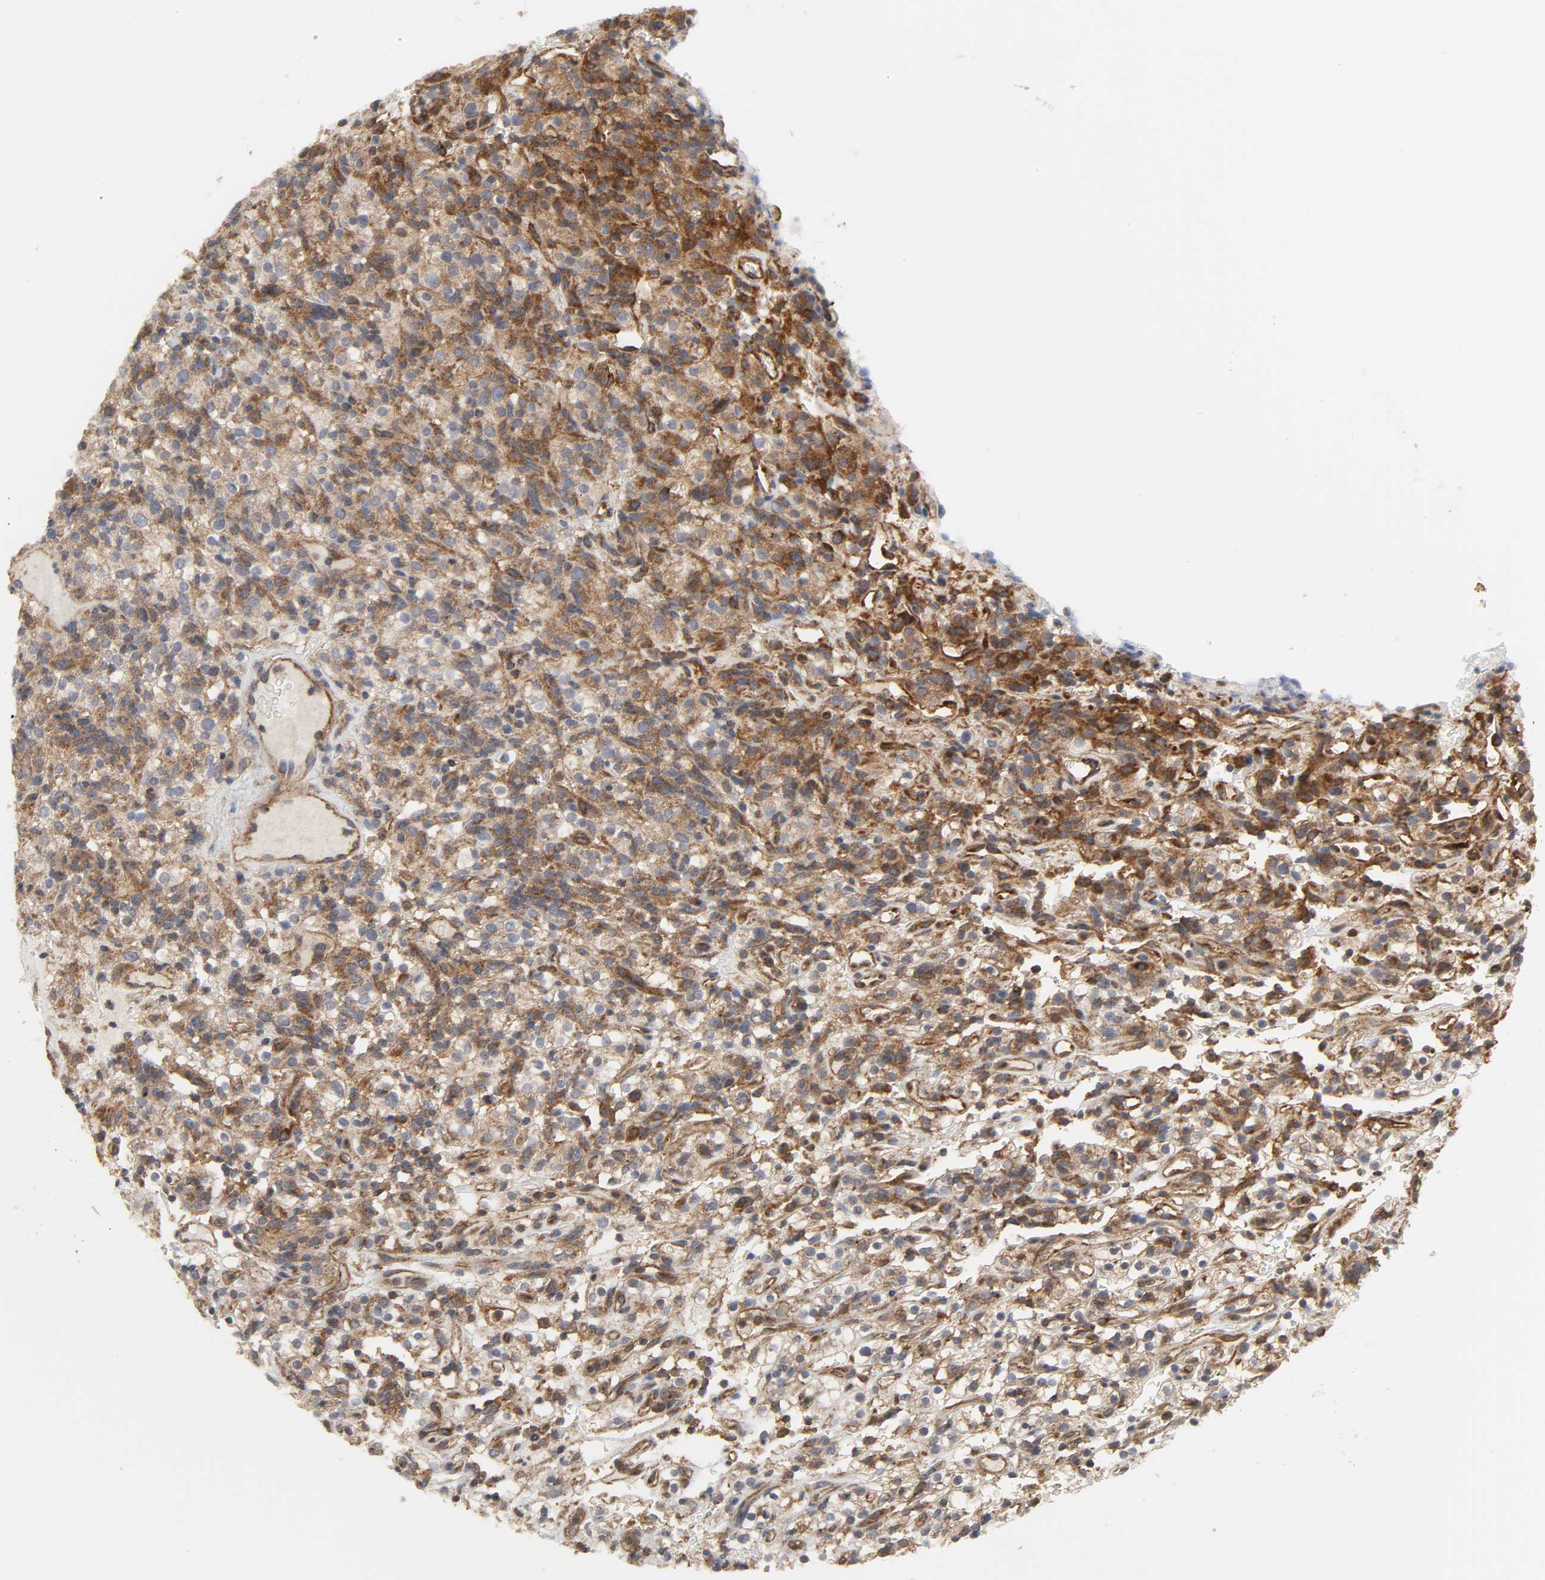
{"staining": {"intensity": "strong", "quantity": ">75%", "location": "cytoplasmic/membranous"}, "tissue": "renal cancer", "cell_type": "Tumor cells", "image_type": "cancer", "snomed": [{"axis": "morphology", "description": "Normal tissue, NOS"}, {"axis": "morphology", "description": "Adenocarcinoma, NOS"}, {"axis": "topography", "description": "Kidney"}], "caption": "IHC micrograph of neoplastic tissue: renal cancer (adenocarcinoma) stained using immunohistochemistry (IHC) exhibits high levels of strong protein expression localized specifically in the cytoplasmic/membranous of tumor cells, appearing as a cytoplasmic/membranous brown color.", "gene": "SH3GLB1", "patient": {"sex": "female", "age": 72}}